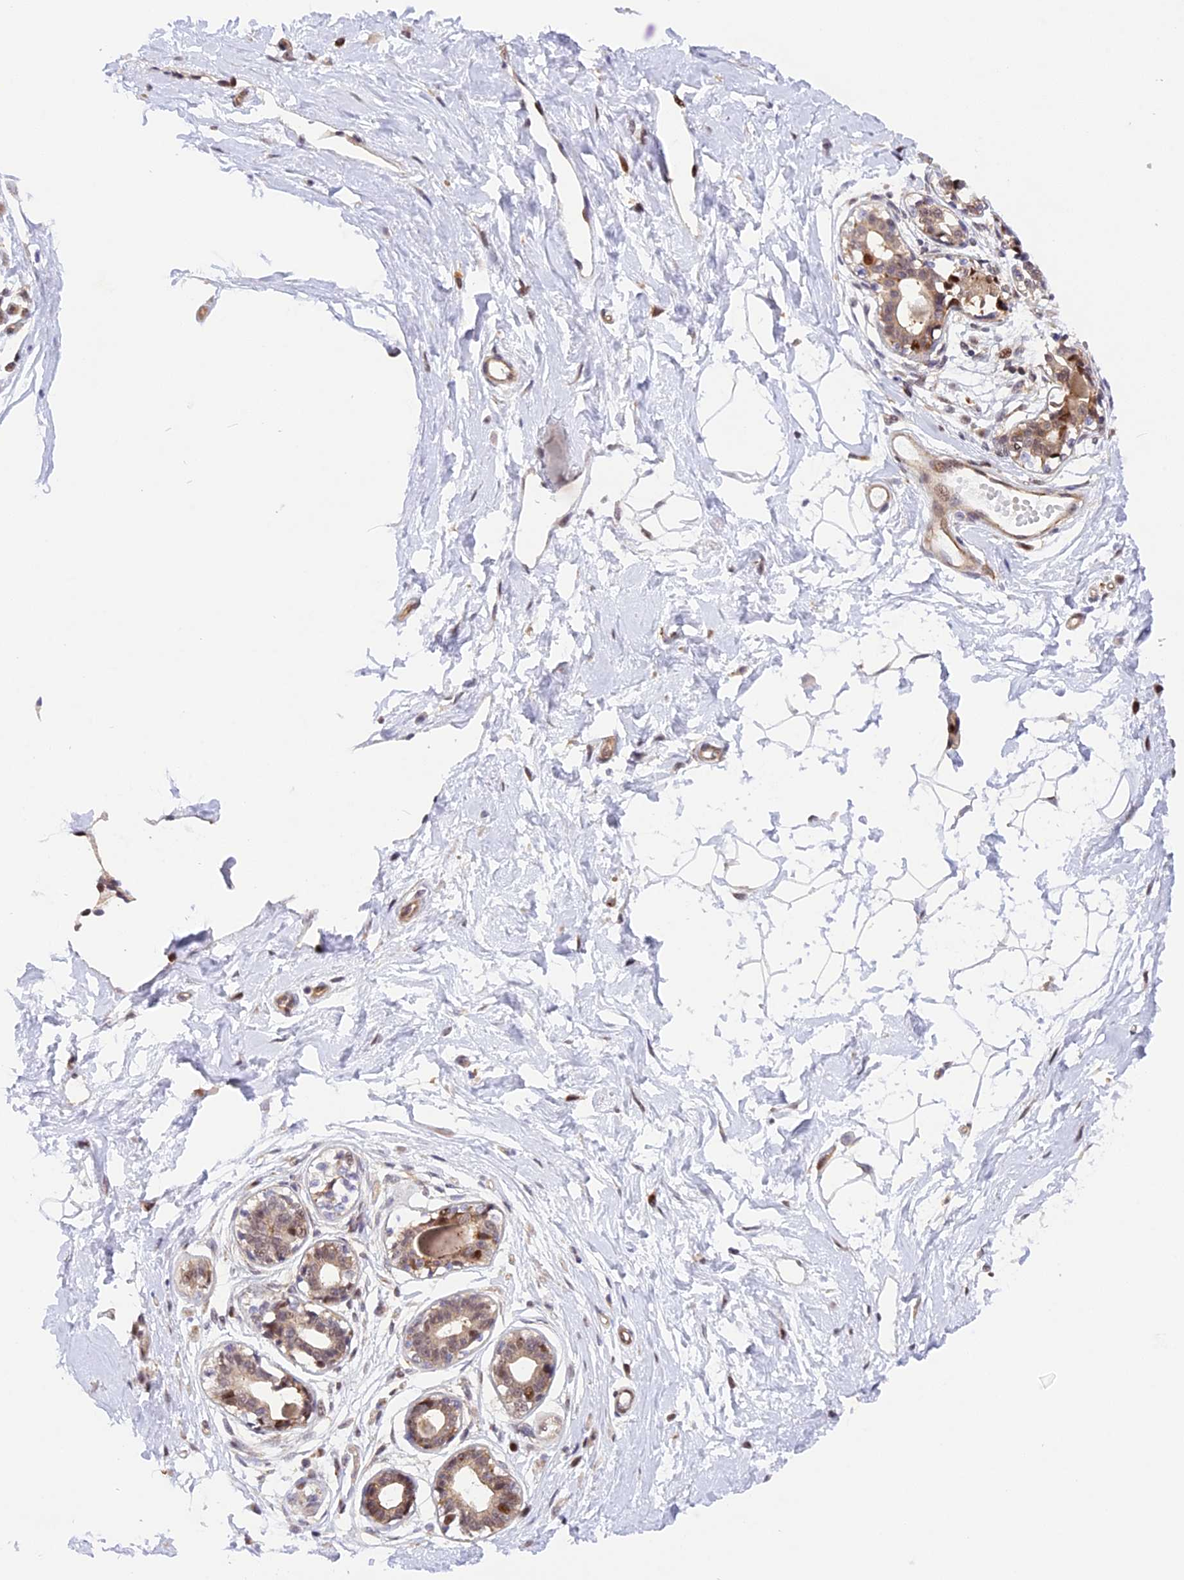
{"staining": {"intensity": "moderate", "quantity": "25%-75%", "location": "cytoplasmic/membranous,nuclear"}, "tissue": "breast", "cell_type": "Adipocytes", "image_type": "normal", "snomed": [{"axis": "morphology", "description": "Normal tissue, NOS"}, {"axis": "topography", "description": "Breast"}], "caption": "Moderate cytoplasmic/membranous,nuclear protein staining is appreciated in about 25%-75% of adipocytes in breast.", "gene": "SAMD4A", "patient": {"sex": "female", "age": 45}}